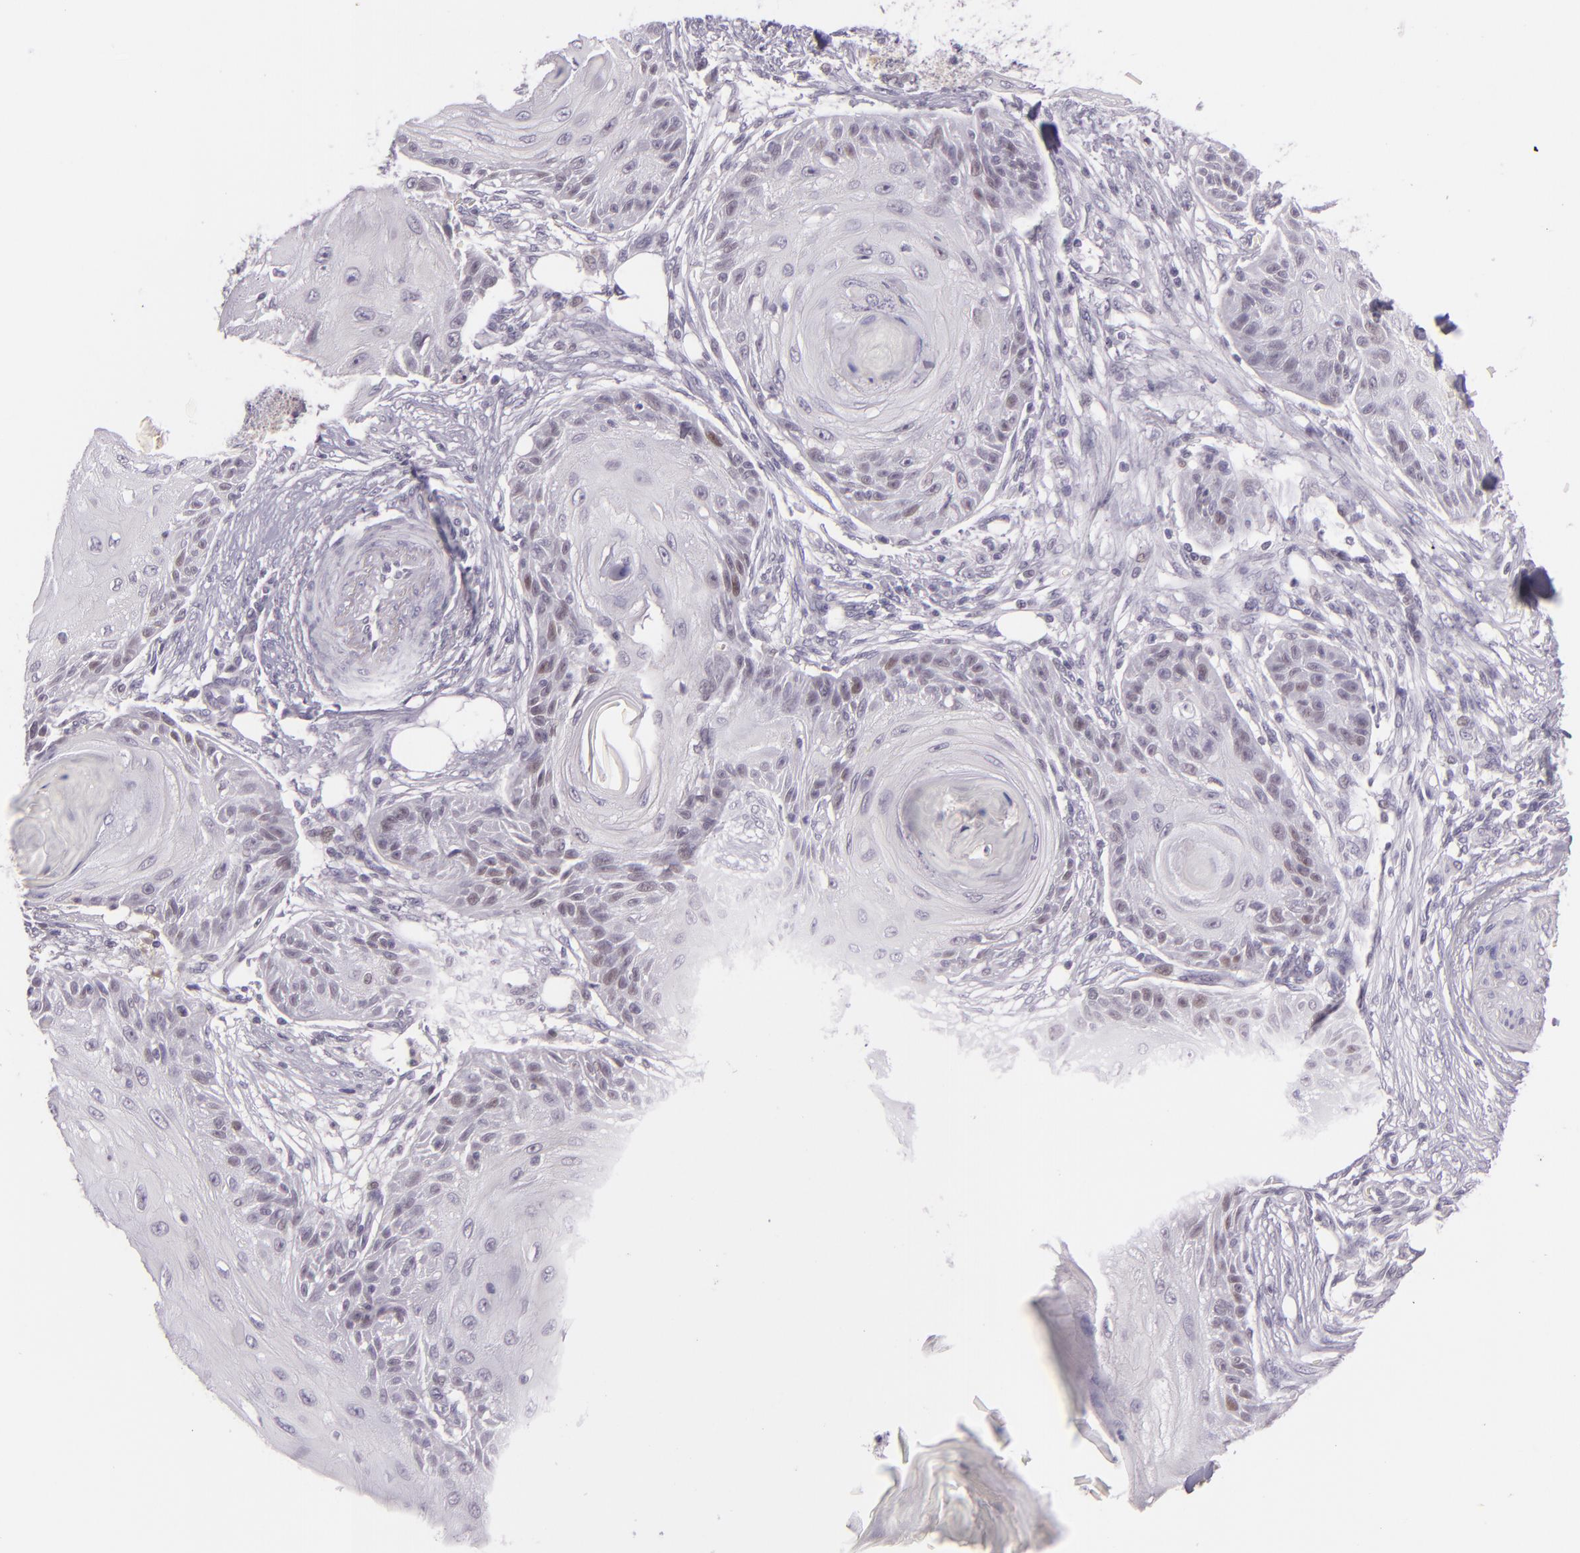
{"staining": {"intensity": "moderate", "quantity": "<25%", "location": "nuclear"}, "tissue": "skin cancer", "cell_type": "Tumor cells", "image_type": "cancer", "snomed": [{"axis": "morphology", "description": "Squamous cell carcinoma, NOS"}, {"axis": "topography", "description": "Skin"}], "caption": "Immunohistochemistry (IHC) (DAB (3,3'-diaminobenzidine)) staining of skin cancer exhibits moderate nuclear protein positivity in about <25% of tumor cells.", "gene": "CHEK2", "patient": {"sex": "female", "age": 88}}